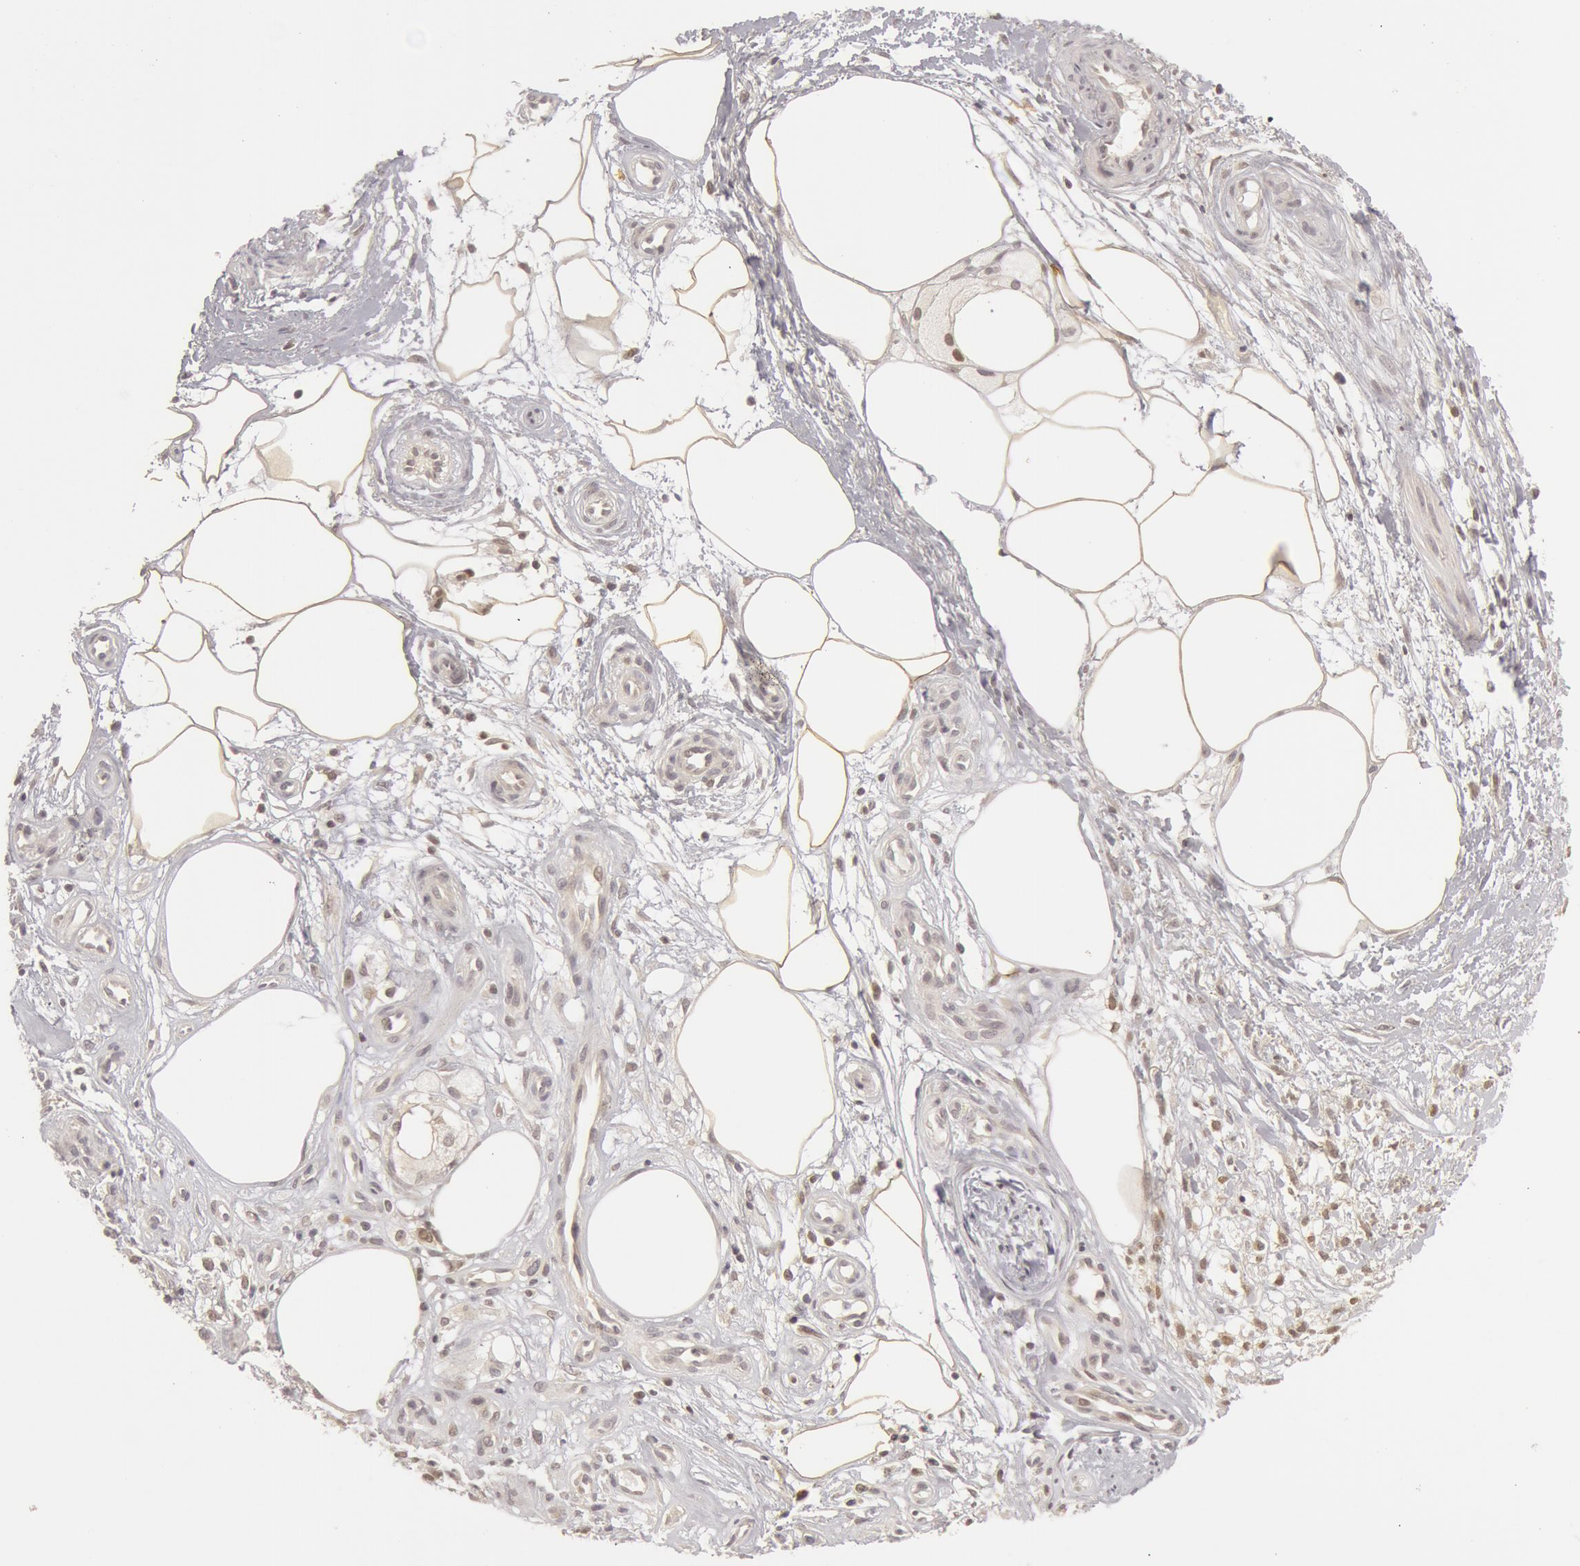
{"staining": {"intensity": "weak", "quantity": "<25%", "location": "nuclear"}, "tissue": "melanoma", "cell_type": "Tumor cells", "image_type": "cancer", "snomed": [{"axis": "morphology", "description": "Malignant melanoma, NOS"}, {"axis": "topography", "description": "Skin"}], "caption": "IHC image of human melanoma stained for a protein (brown), which demonstrates no positivity in tumor cells.", "gene": "OASL", "patient": {"sex": "female", "age": 85}}